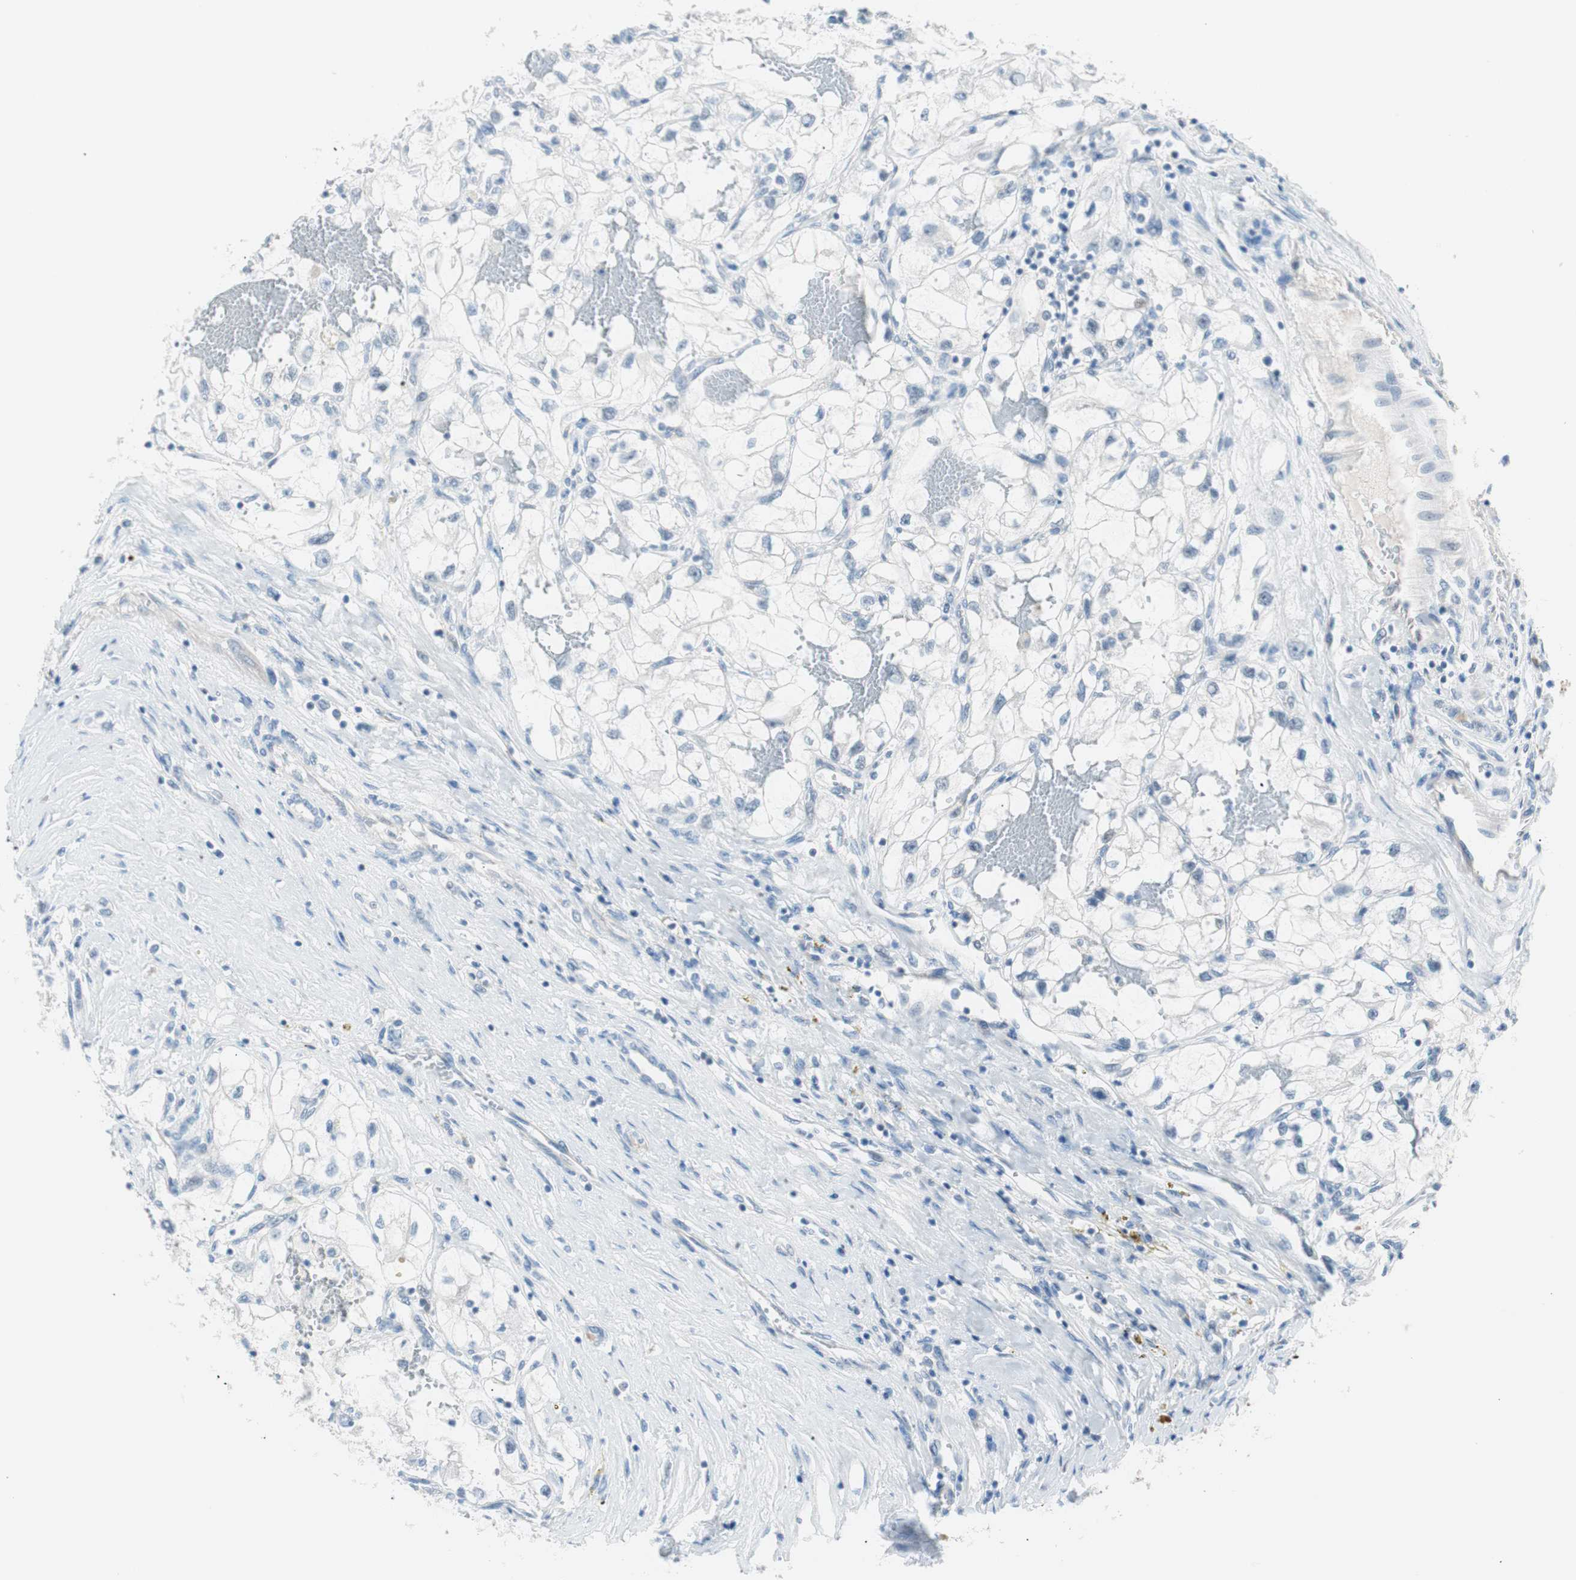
{"staining": {"intensity": "negative", "quantity": "none", "location": "none"}, "tissue": "renal cancer", "cell_type": "Tumor cells", "image_type": "cancer", "snomed": [{"axis": "morphology", "description": "Adenocarcinoma, NOS"}, {"axis": "topography", "description": "Kidney"}], "caption": "Tumor cells are negative for protein expression in human adenocarcinoma (renal). (Brightfield microscopy of DAB (3,3'-diaminobenzidine) immunohistochemistry at high magnification).", "gene": "VIL1", "patient": {"sex": "female", "age": 70}}